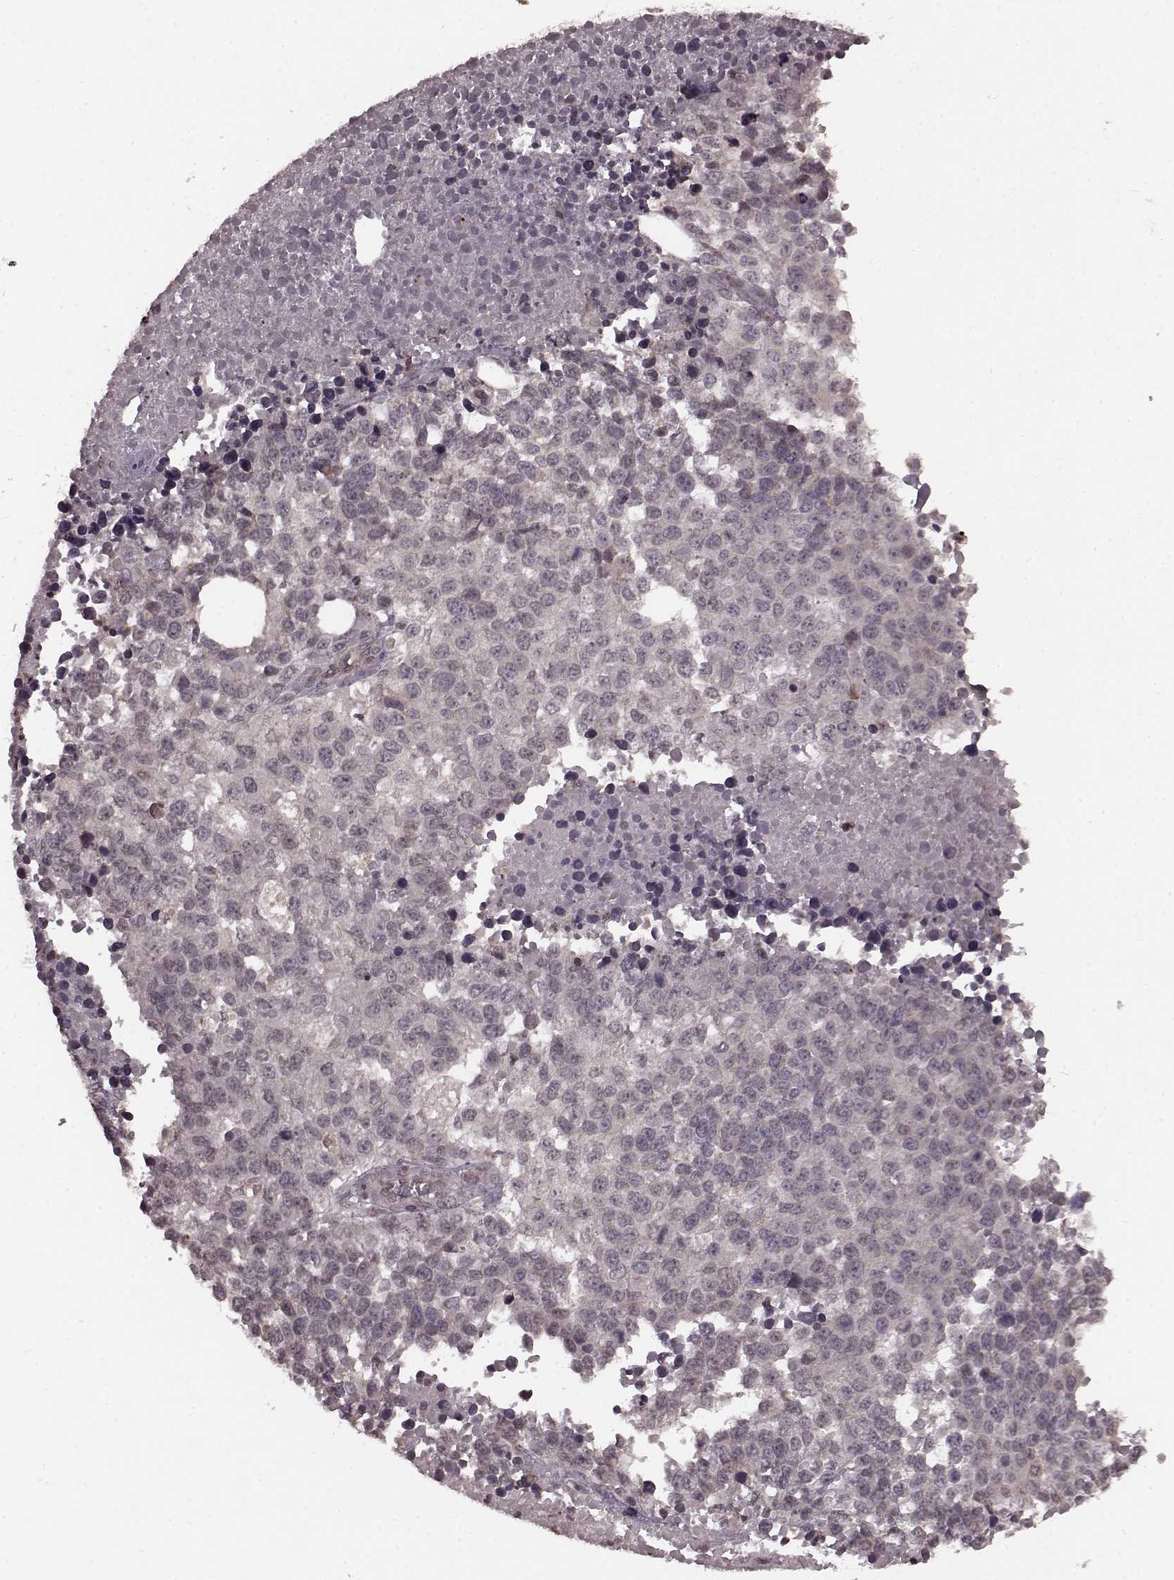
{"staining": {"intensity": "negative", "quantity": "none", "location": "none"}, "tissue": "melanoma", "cell_type": "Tumor cells", "image_type": "cancer", "snomed": [{"axis": "morphology", "description": "Malignant melanoma, Metastatic site"}, {"axis": "topography", "description": "Skin"}], "caption": "High power microscopy photomicrograph of an immunohistochemistry image of malignant melanoma (metastatic site), revealing no significant staining in tumor cells.", "gene": "GSS", "patient": {"sex": "male", "age": 84}}